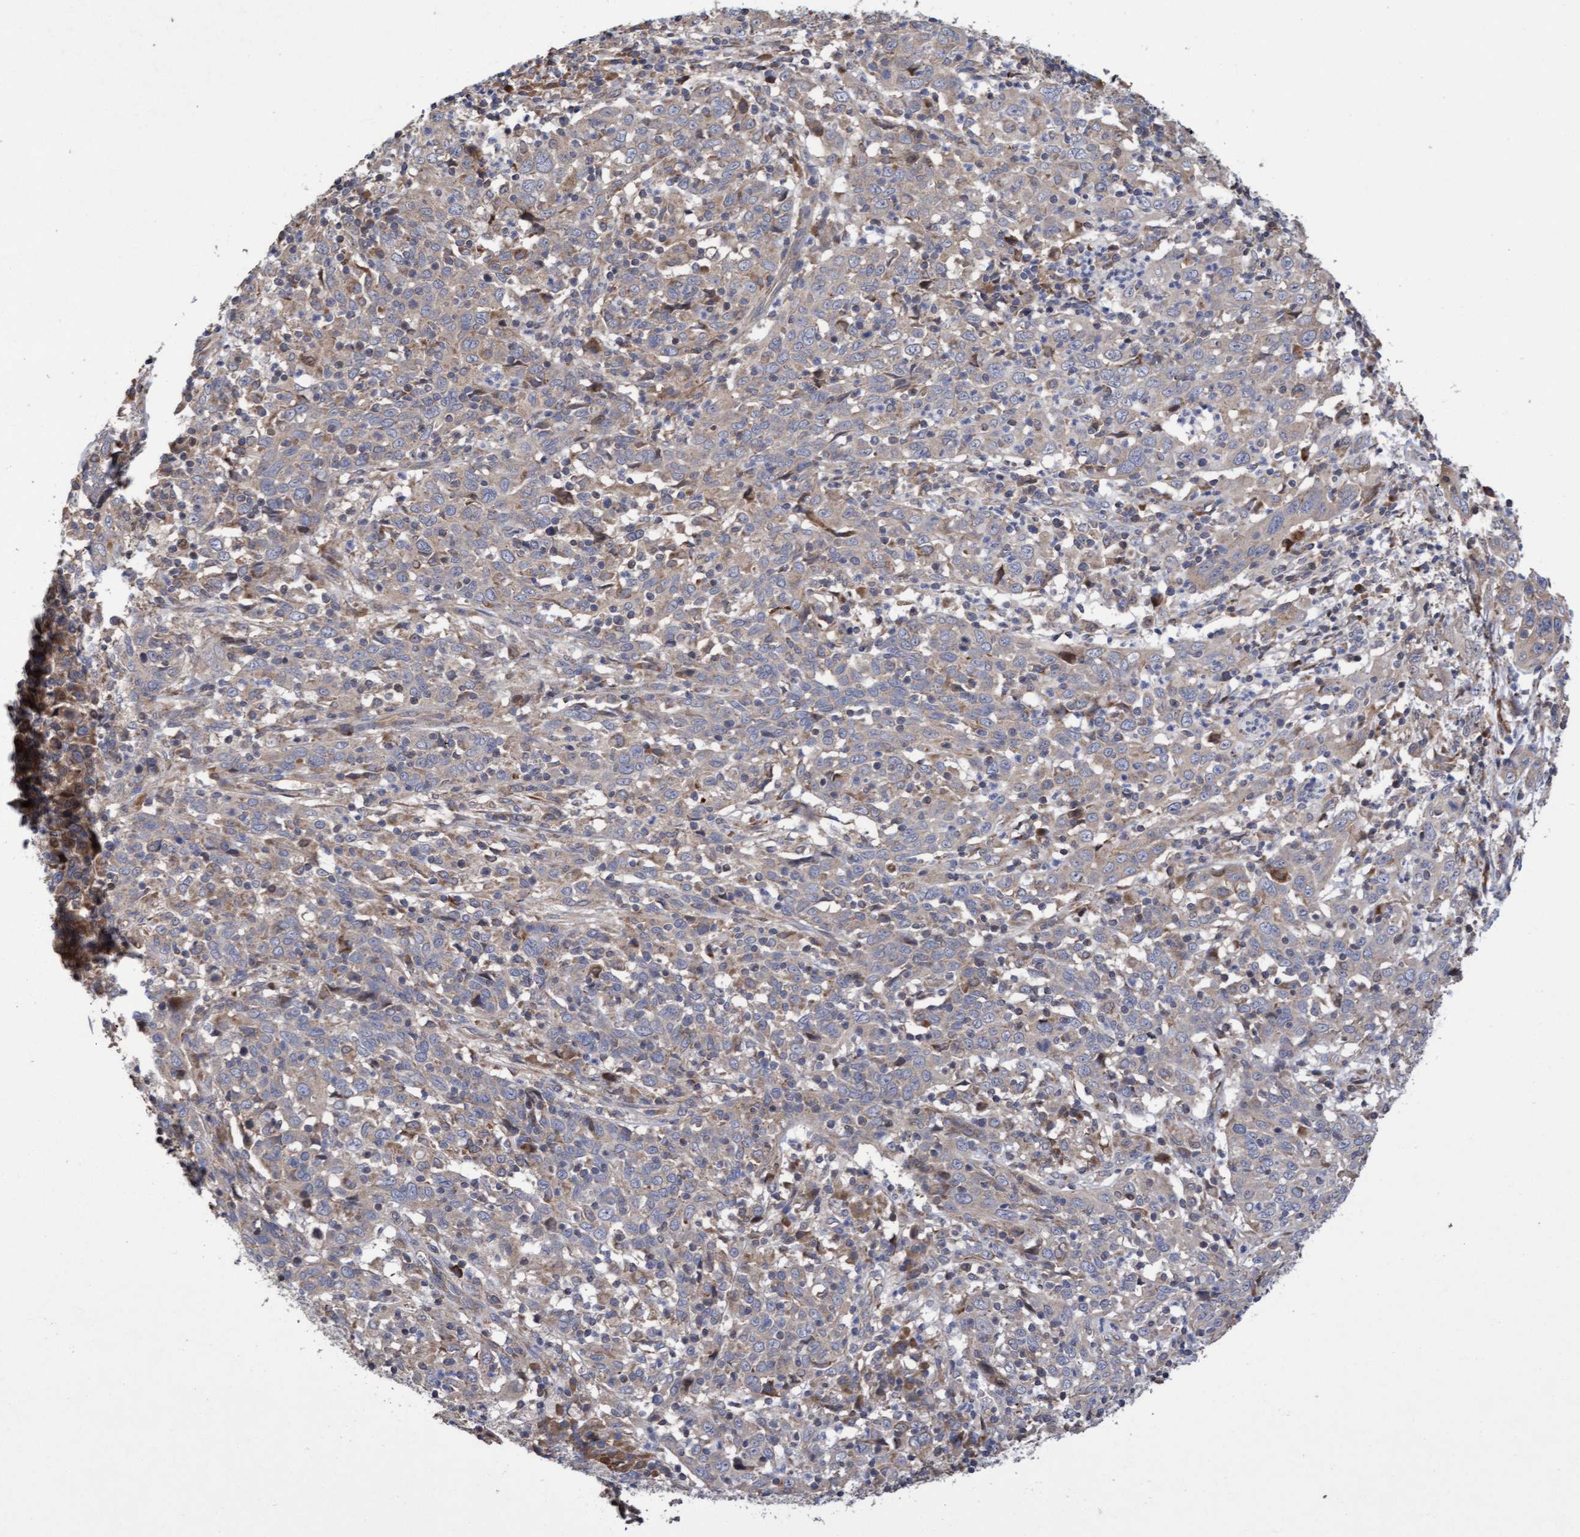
{"staining": {"intensity": "weak", "quantity": "25%-75%", "location": "cytoplasmic/membranous"}, "tissue": "cervical cancer", "cell_type": "Tumor cells", "image_type": "cancer", "snomed": [{"axis": "morphology", "description": "Squamous cell carcinoma, NOS"}, {"axis": "topography", "description": "Cervix"}], "caption": "Protein expression analysis of cervical cancer (squamous cell carcinoma) demonstrates weak cytoplasmic/membranous staining in approximately 25%-75% of tumor cells. (DAB (3,3'-diaminobenzidine) = brown stain, brightfield microscopy at high magnification).", "gene": "ELP5", "patient": {"sex": "female", "age": 46}}